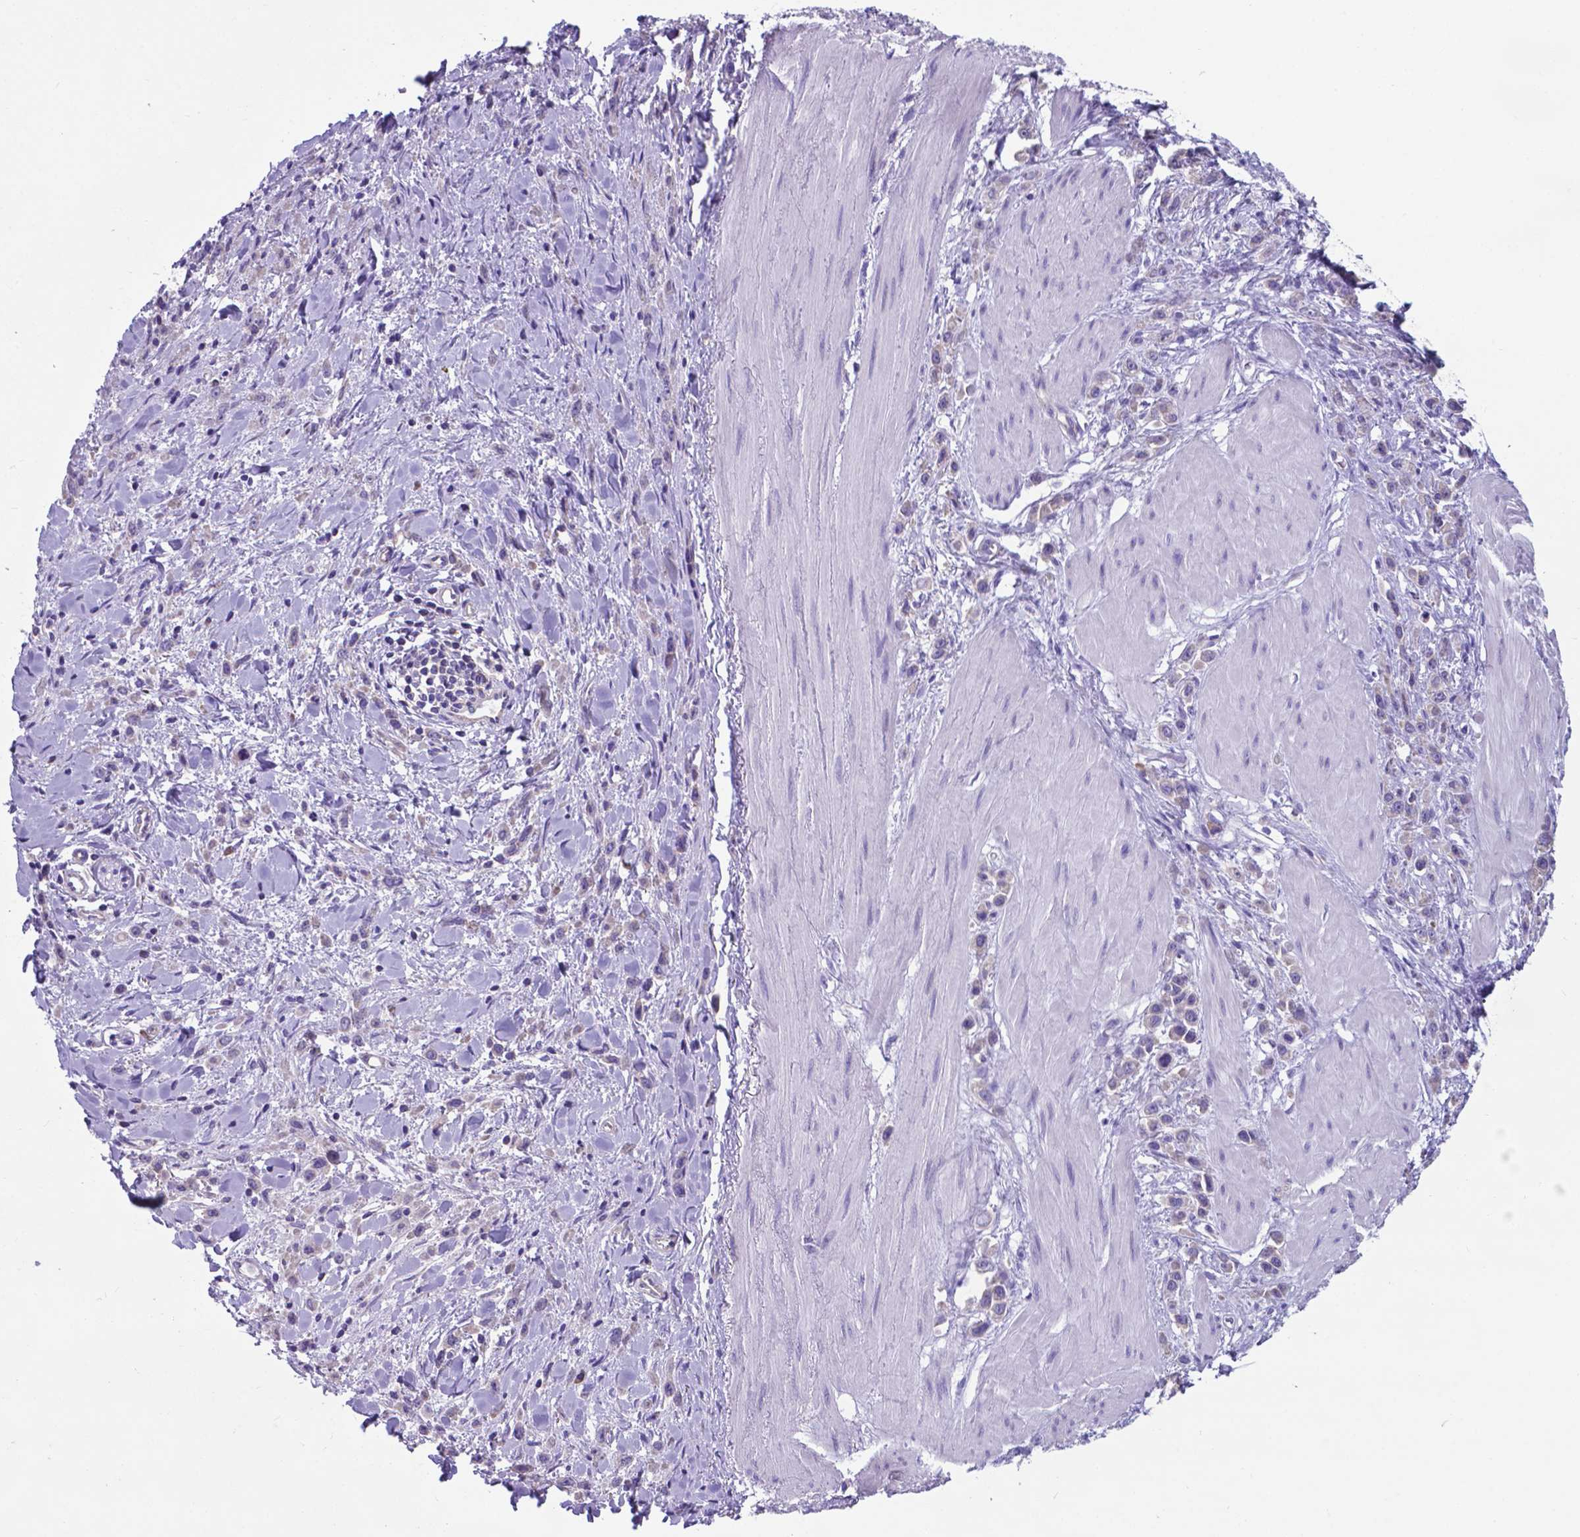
{"staining": {"intensity": "weak", "quantity": ">75%", "location": "cytoplasmic/membranous"}, "tissue": "stomach cancer", "cell_type": "Tumor cells", "image_type": "cancer", "snomed": [{"axis": "morphology", "description": "Adenocarcinoma, NOS"}, {"axis": "topography", "description": "Stomach"}], "caption": "The image reveals staining of adenocarcinoma (stomach), revealing weak cytoplasmic/membranous protein staining (brown color) within tumor cells. The protein of interest is shown in brown color, while the nuclei are stained blue.", "gene": "RPL6", "patient": {"sex": "male", "age": 47}}